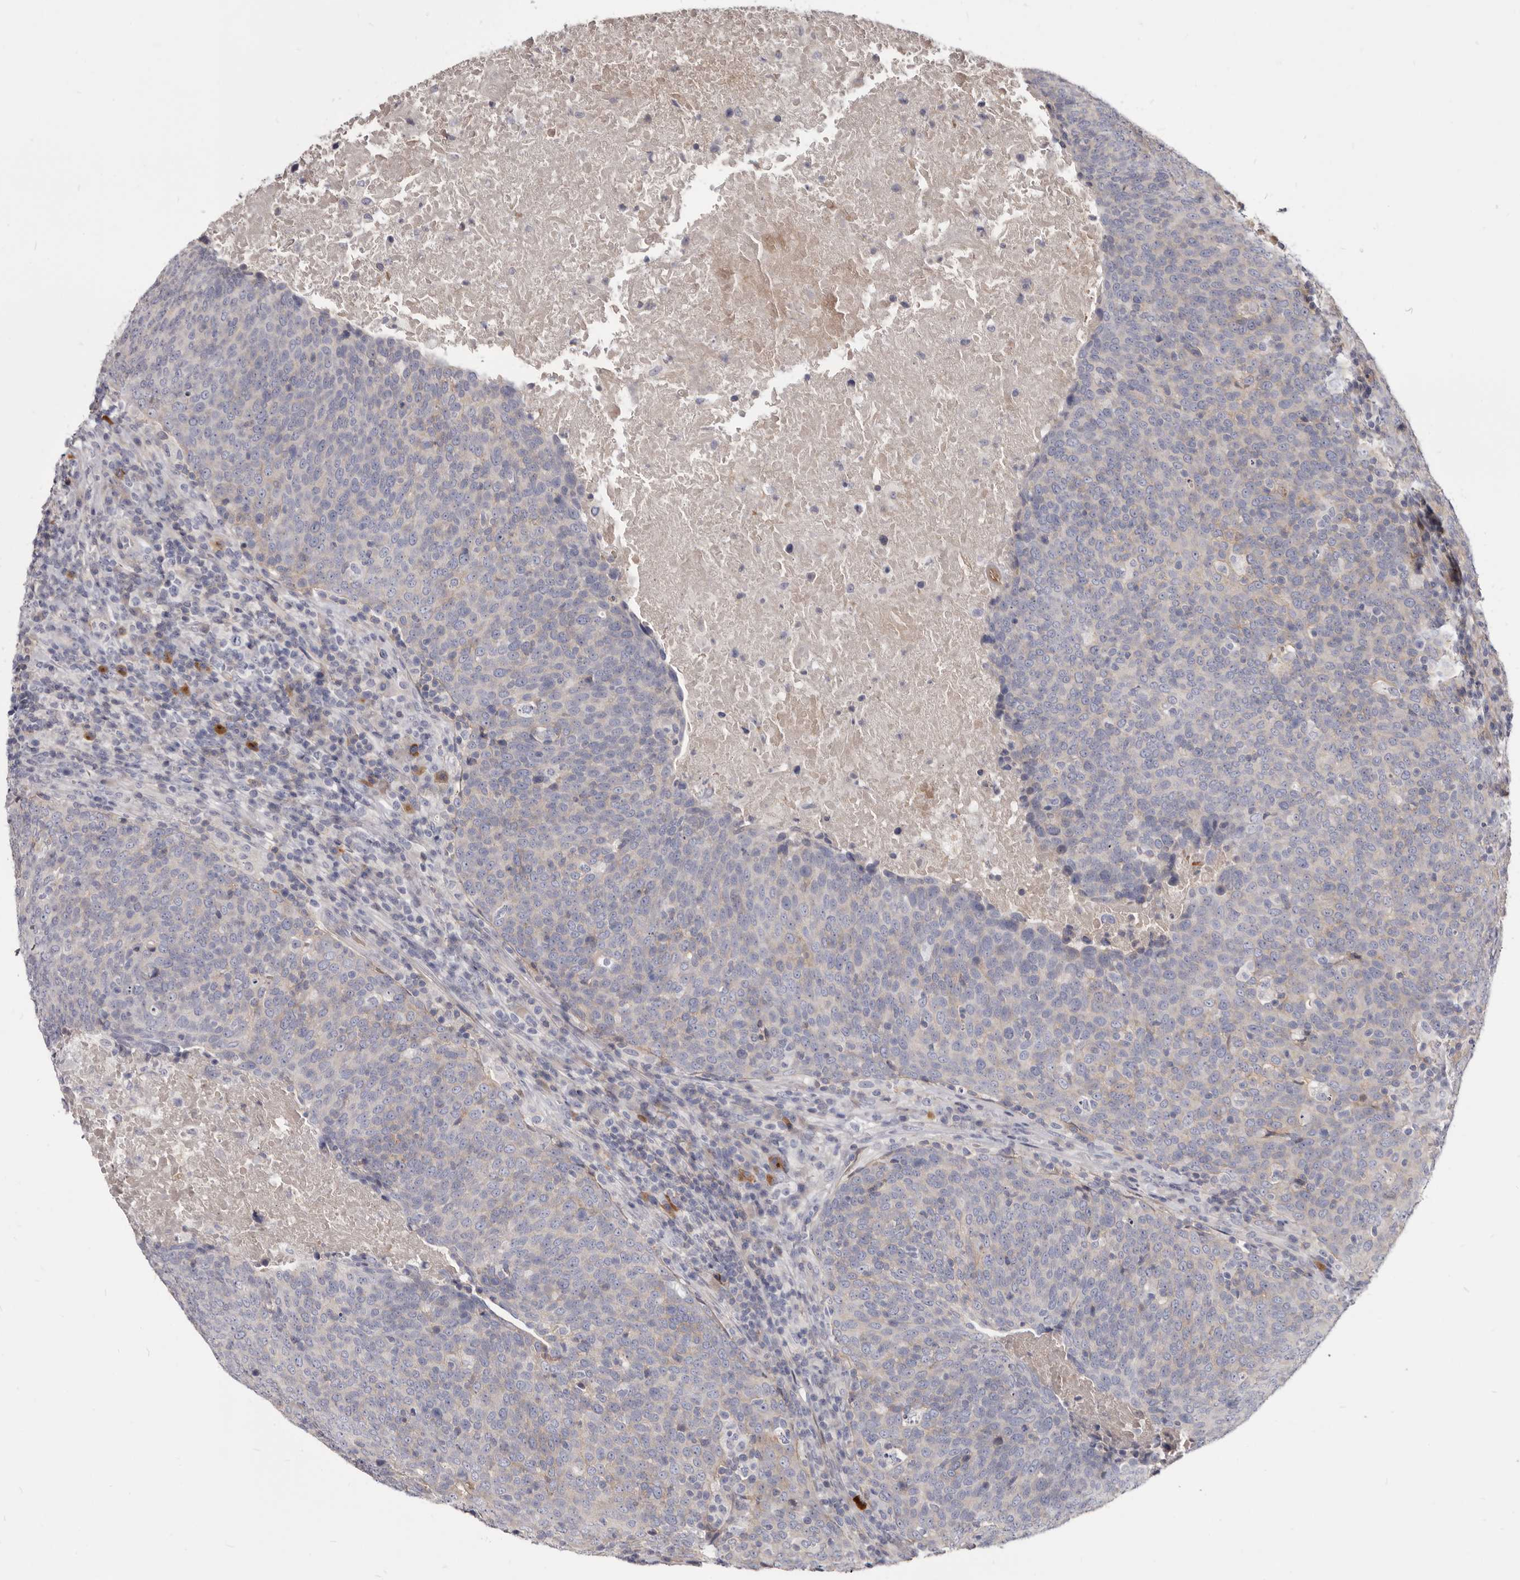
{"staining": {"intensity": "weak", "quantity": "<25%", "location": "cytoplasmic/membranous"}, "tissue": "head and neck cancer", "cell_type": "Tumor cells", "image_type": "cancer", "snomed": [{"axis": "morphology", "description": "Squamous cell carcinoma, NOS"}, {"axis": "morphology", "description": "Squamous cell carcinoma, metastatic, NOS"}, {"axis": "topography", "description": "Lymph node"}, {"axis": "topography", "description": "Head-Neck"}], "caption": "Immunohistochemistry (IHC) of human head and neck squamous cell carcinoma displays no staining in tumor cells.", "gene": "FAS", "patient": {"sex": "male", "age": 62}}